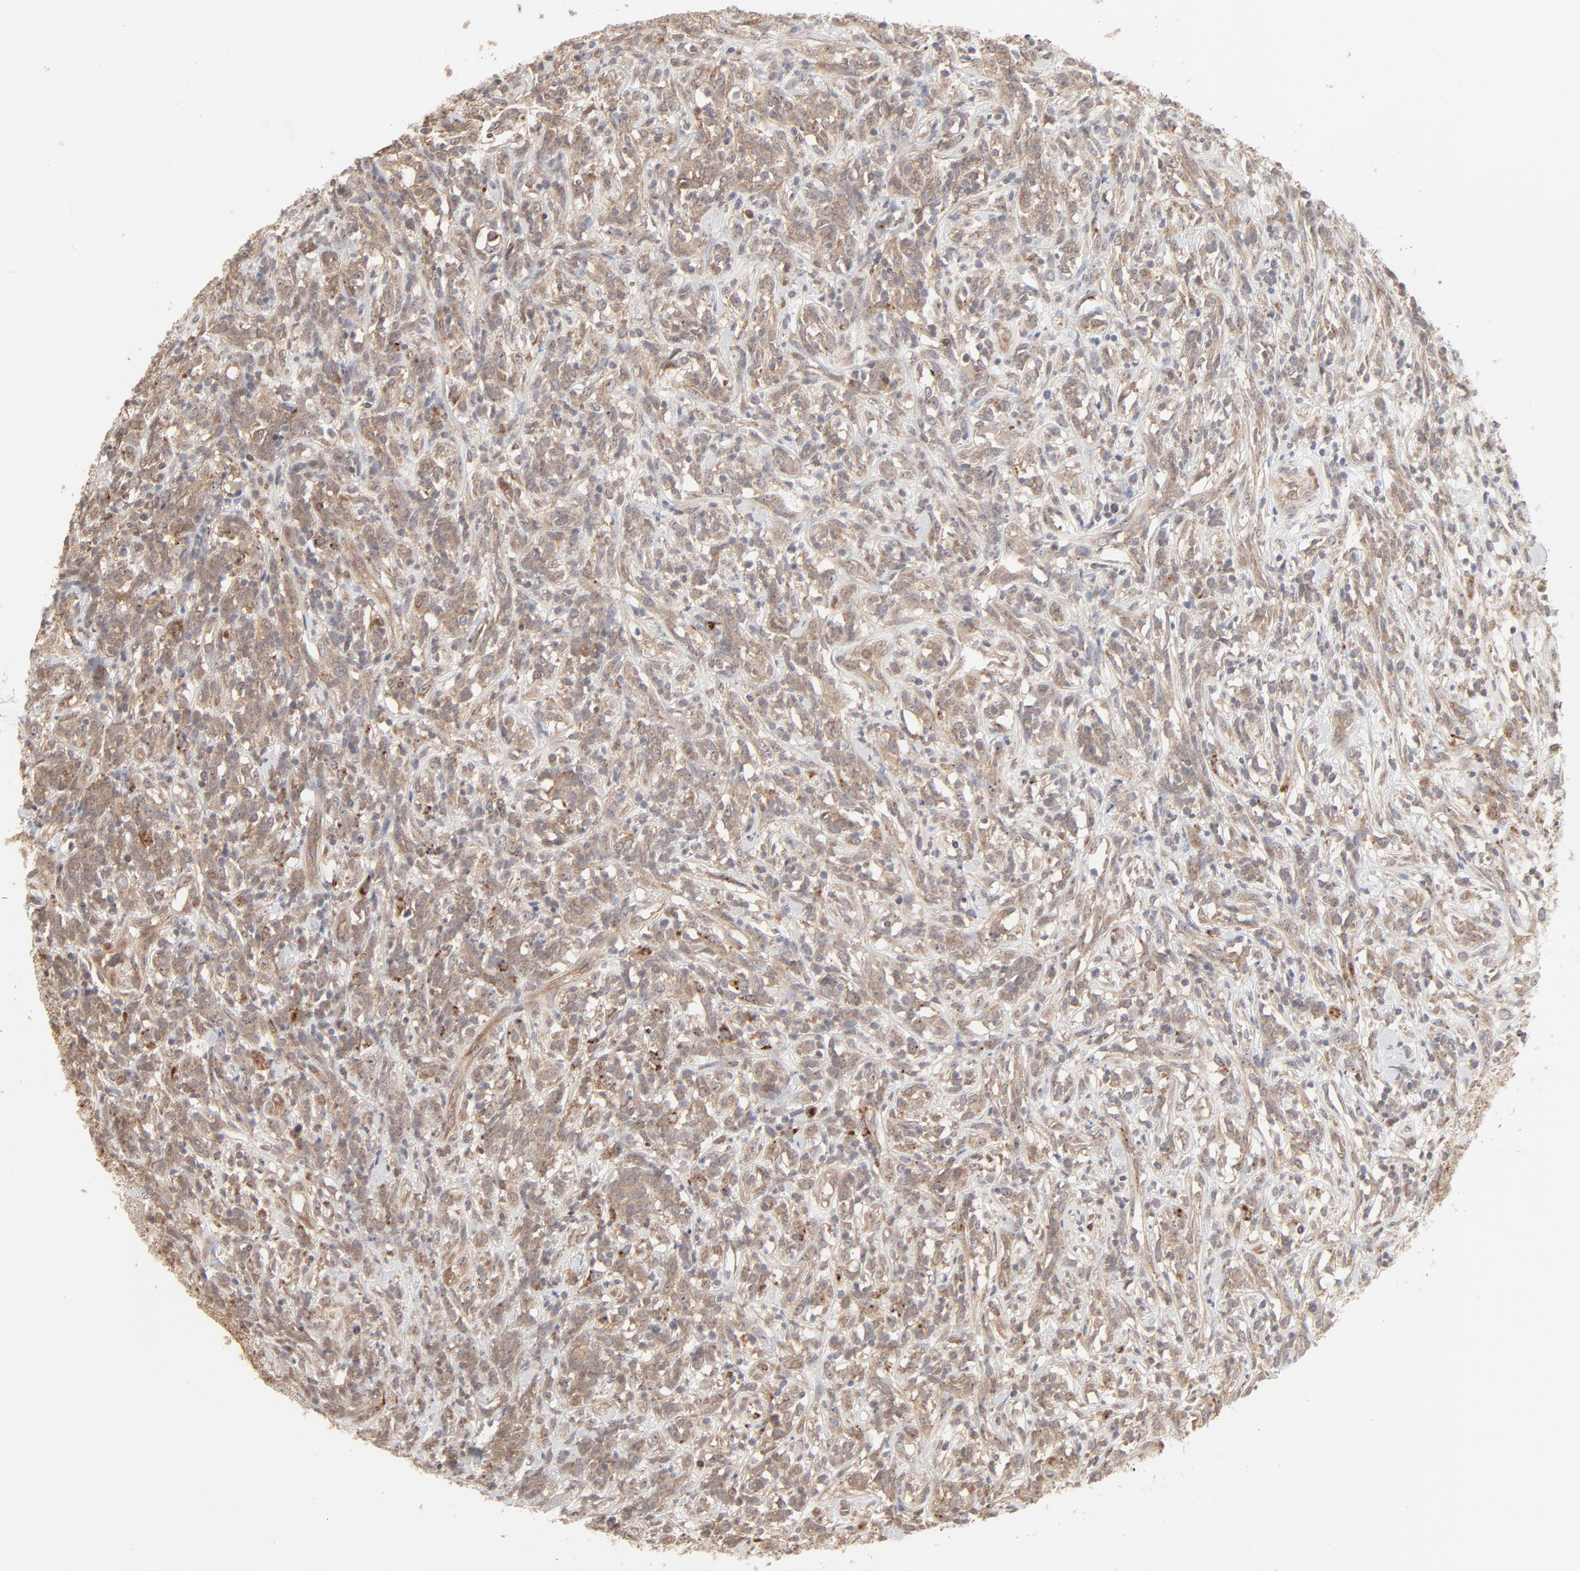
{"staining": {"intensity": "moderate", "quantity": ">75%", "location": "cytoplasmic/membranous"}, "tissue": "lymphoma", "cell_type": "Tumor cells", "image_type": "cancer", "snomed": [{"axis": "morphology", "description": "Malignant lymphoma, non-Hodgkin's type, High grade"}, {"axis": "topography", "description": "Lymph node"}], "caption": "High-power microscopy captured an immunohistochemistry image of lymphoma, revealing moderate cytoplasmic/membranous staining in approximately >75% of tumor cells.", "gene": "RAB5C", "patient": {"sex": "female", "age": 73}}